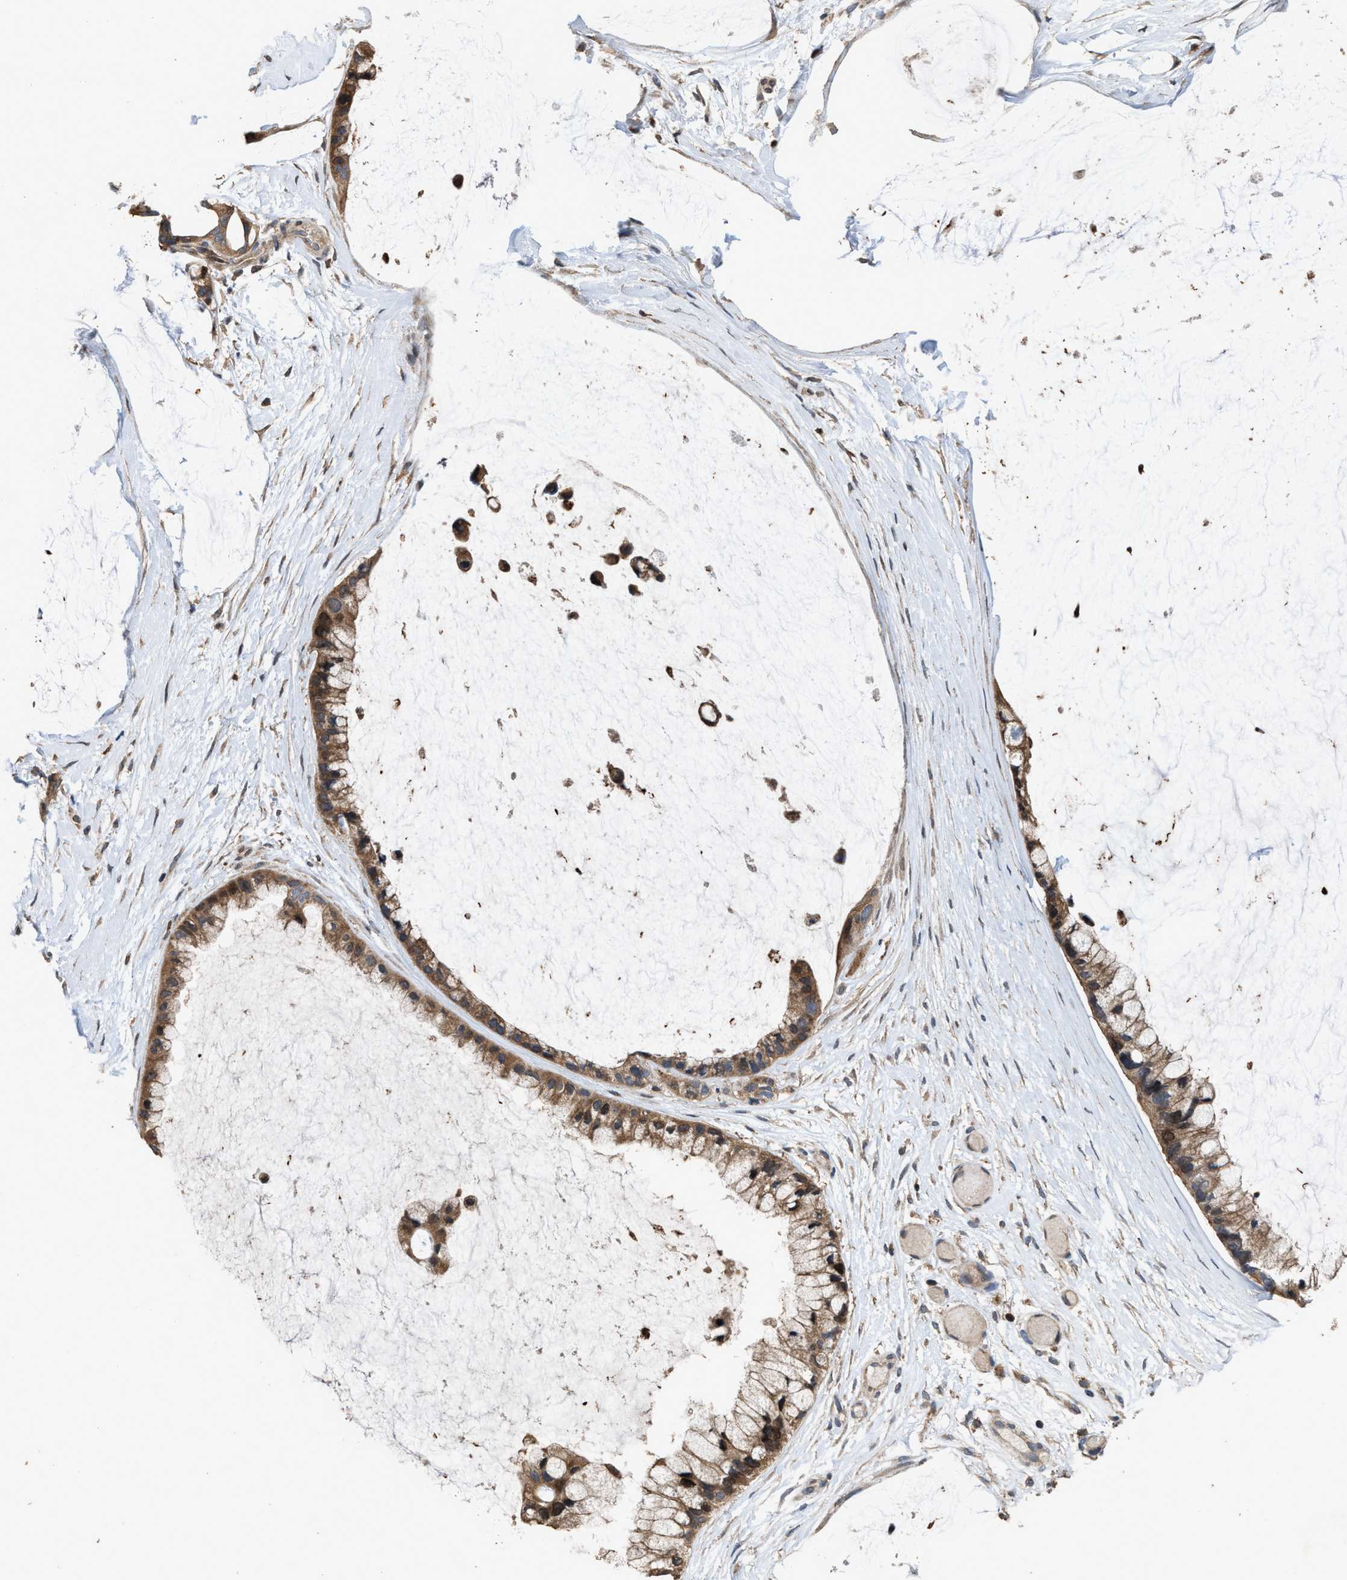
{"staining": {"intensity": "moderate", "quantity": ">75%", "location": "cytoplasmic/membranous"}, "tissue": "ovarian cancer", "cell_type": "Tumor cells", "image_type": "cancer", "snomed": [{"axis": "morphology", "description": "Cystadenocarcinoma, mucinous, NOS"}, {"axis": "topography", "description": "Ovary"}], "caption": "Protein expression by IHC demonstrates moderate cytoplasmic/membranous positivity in about >75% of tumor cells in ovarian cancer.", "gene": "TDRKH", "patient": {"sex": "female", "age": 39}}